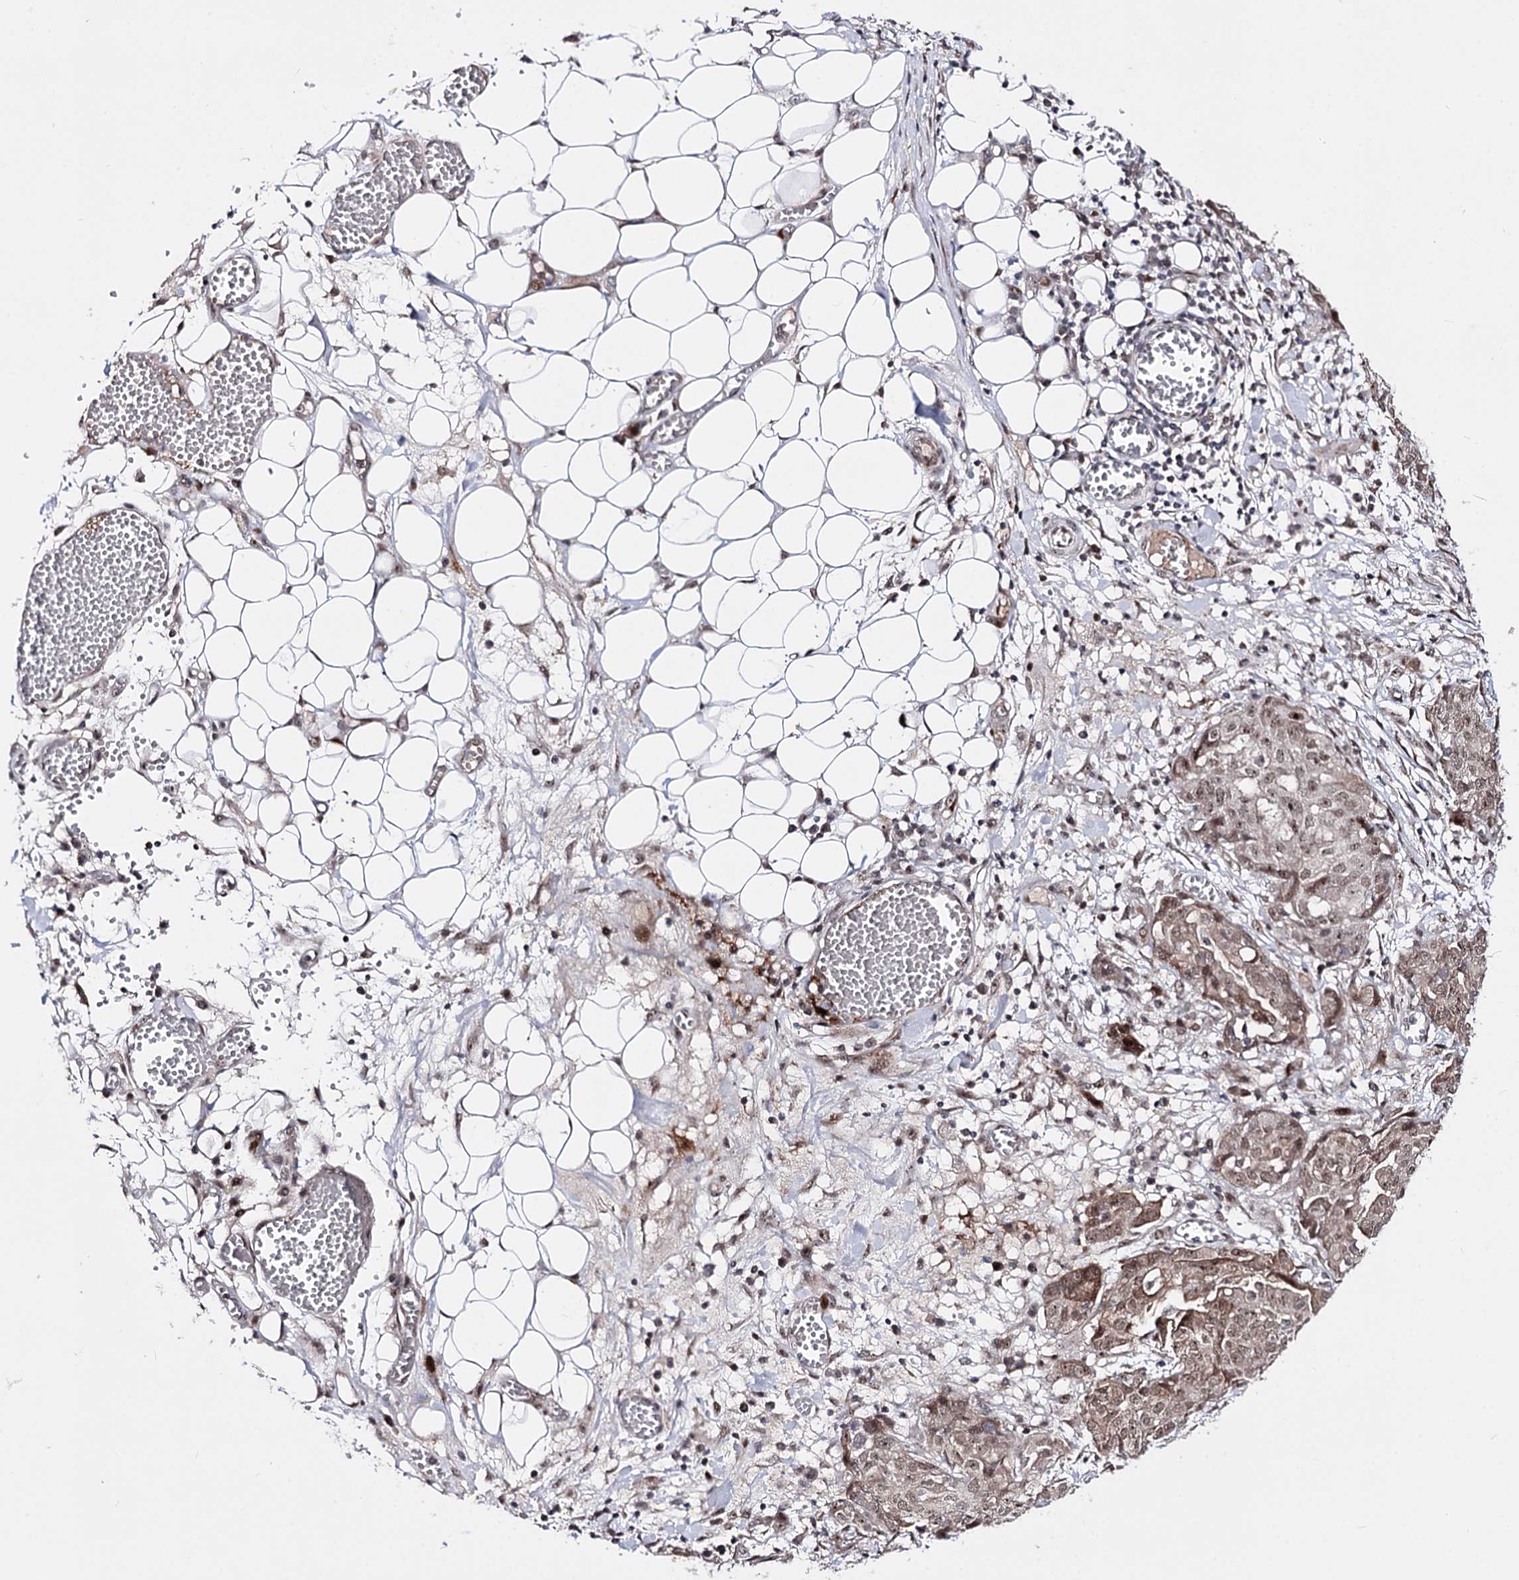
{"staining": {"intensity": "weak", "quantity": ">75%", "location": "nuclear"}, "tissue": "ovarian cancer", "cell_type": "Tumor cells", "image_type": "cancer", "snomed": [{"axis": "morphology", "description": "Cystadenocarcinoma, serous, NOS"}, {"axis": "topography", "description": "Soft tissue"}, {"axis": "topography", "description": "Ovary"}], "caption": "Immunohistochemistry (IHC) image of neoplastic tissue: ovarian cancer (serous cystadenocarcinoma) stained using immunohistochemistry displays low levels of weak protein expression localized specifically in the nuclear of tumor cells, appearing as a nuclear brown color.", "gene": "STOX1", "patient": {"sex": "female", "age": 57}}